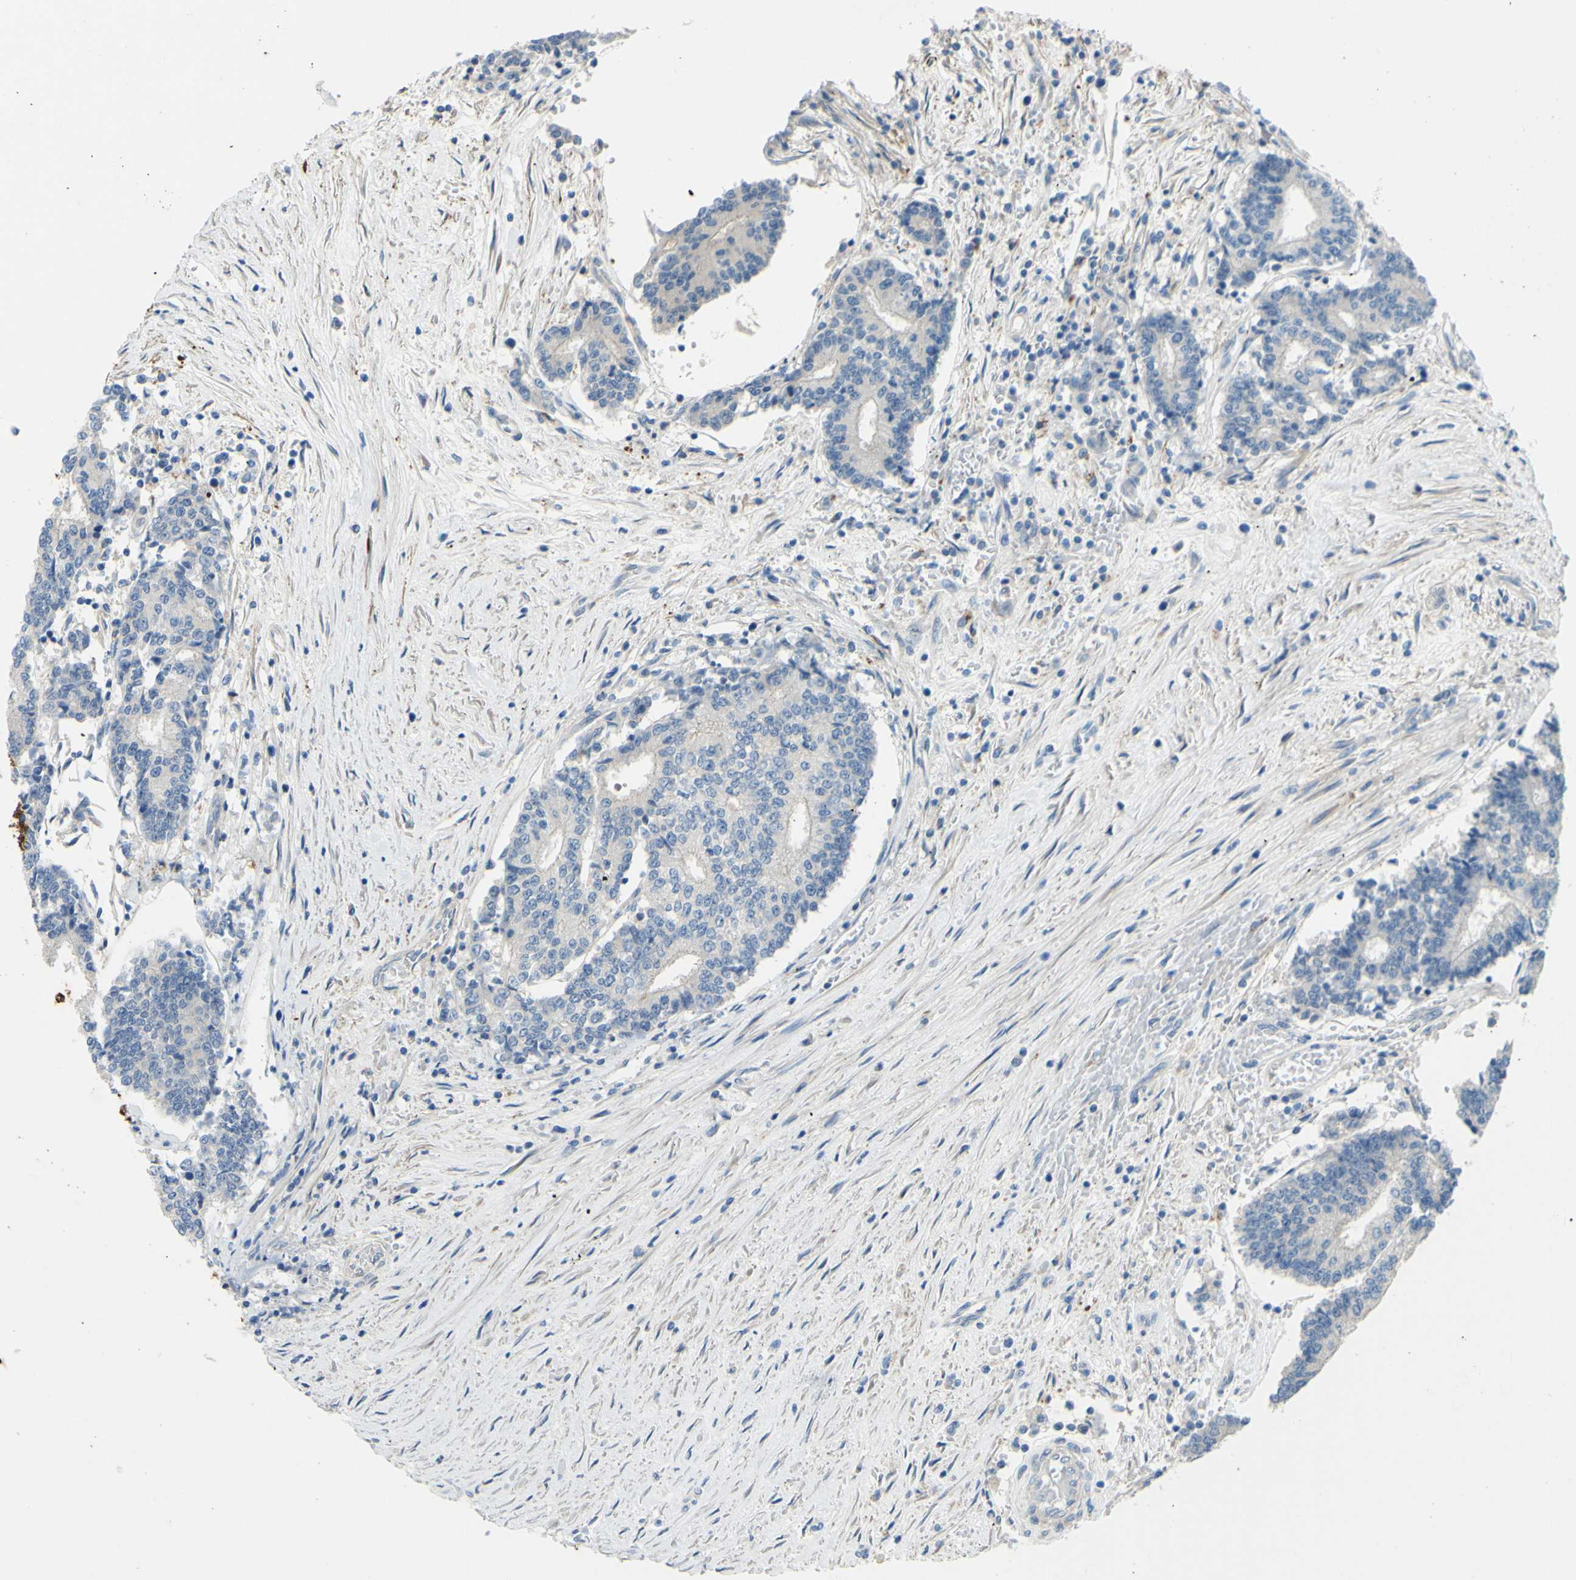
{"staining": {"intensity": "negative", "quantity": "none", "location": "none"}, "tissue": "prostate cancer", "cell_type": "Tumor cells", "image_type": "cancer", "snomed": [{"axis": "morphology", "description": "Normal tissue, NOS"}, {"axis": "morphology", "description": "Adenocarcinoma, High grade"}, {"axis": "topography", "description": "Prostate"}, {"axis": "topography", "description": "Seminal veicle"}], "caption": "IHC photomicrograph of prostate cancer (adenocarcinoma (high-grade)) stained for a protein (brown), which shows no staining in tumor cells.", "gene": "ARHGAP1", "patient": {"sex": "male", "age": 55}}